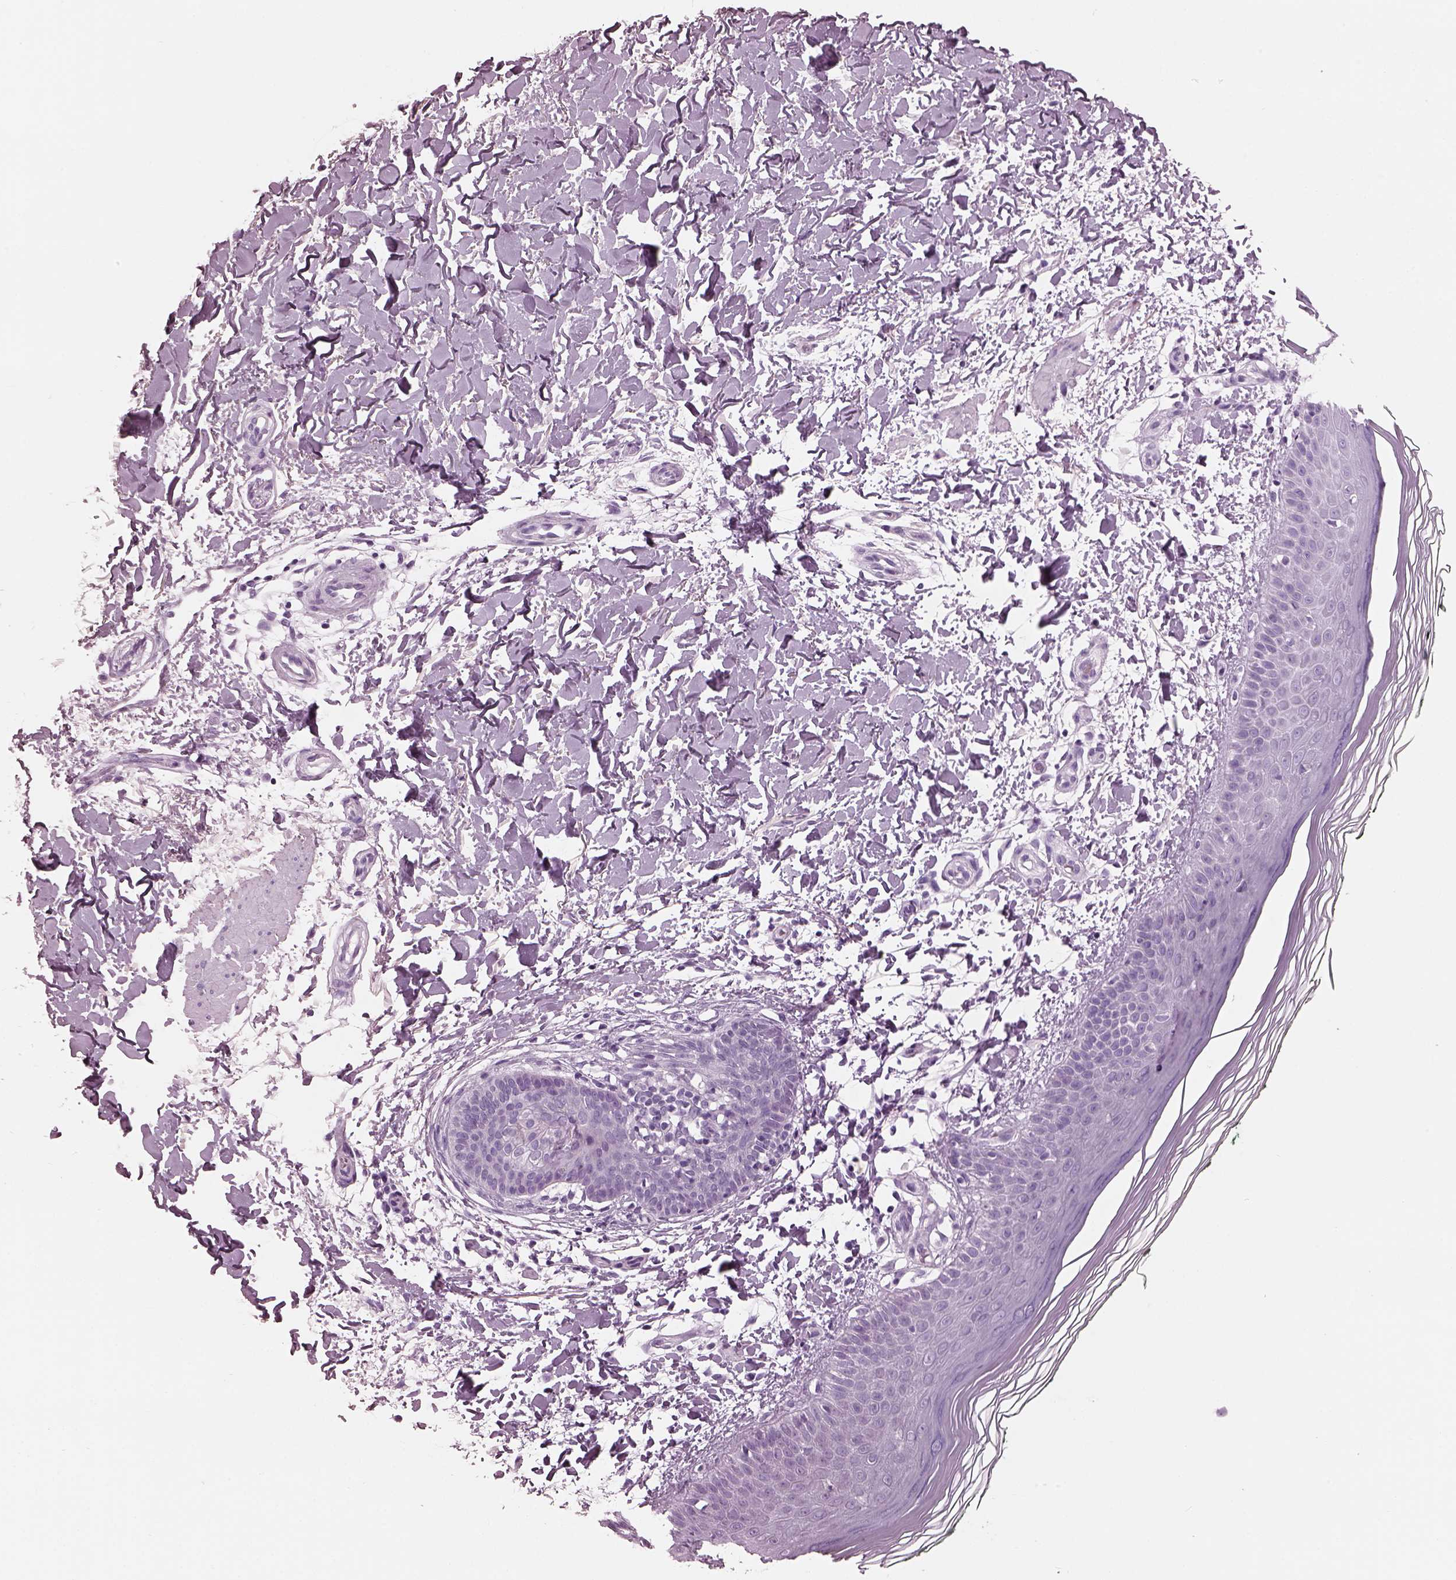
{"staining": {"intensity": "negative", "quantity": "none", "location": "none"}, "tissue": "skin", "cell_type": "Fibroblasts", "image_type": "normal", "snomed": [{"axis": "morphology", "description": "Normal tissue, NOS"}, {"axis": "topography", "description": "Skin"}], "caption": "Fibroblasts show no significant staining in unremarkable skin.", "gene": "HYDIN", "patient": {"sex": "female", "age": 62}}